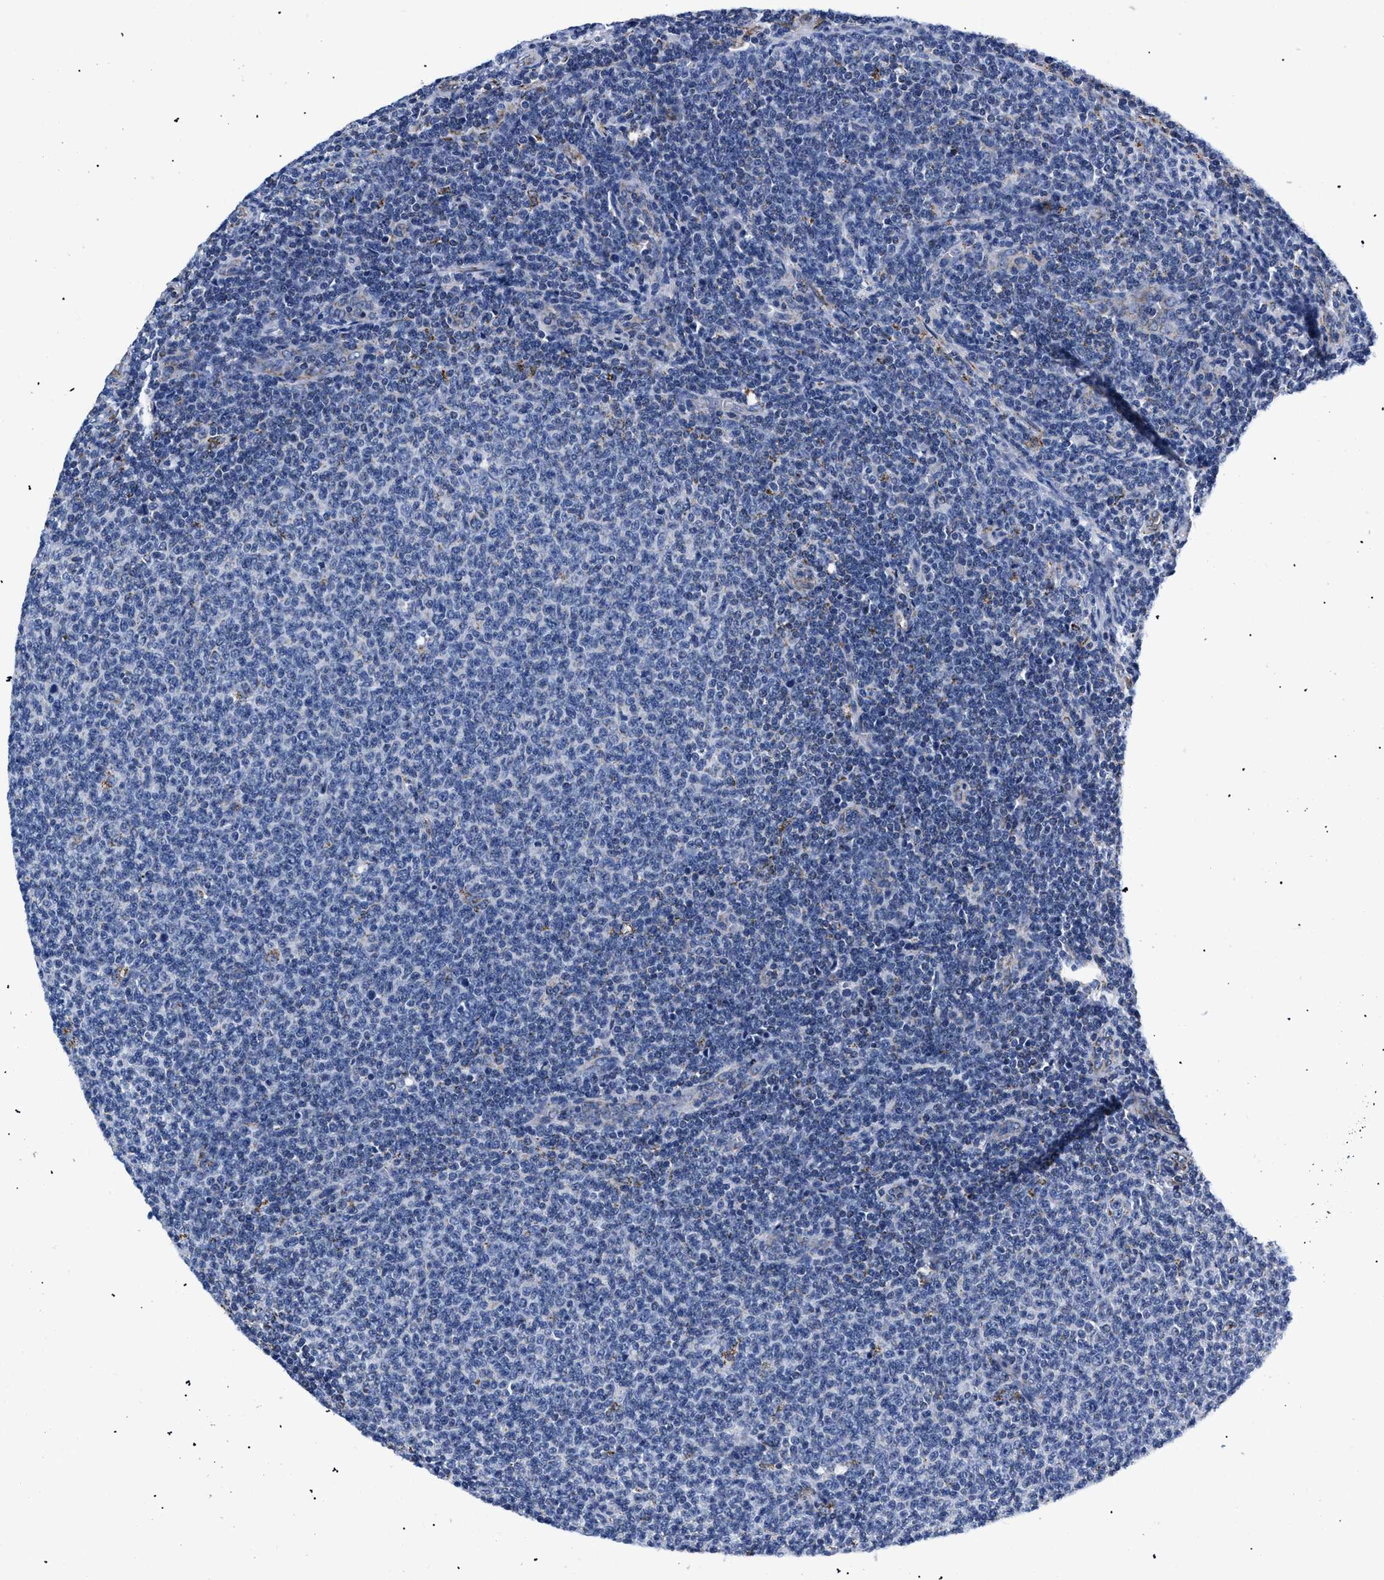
{"staining": {"intensity": "negative", "quantity": "none", "location": "none"}, "tissue": "lymphoma", "cell_type": "Tumor cells", "image_type": "cancer", "snomed": [{"axis": "morphology", "description": "Malignant lymphoma, non-Hodgkin's type, Low grade"}, {"axis": "topography", "description": "Lymph node"}], "caption": "Lymphoma was stained to show a protein in brown. There is no significant positivity in tumor cells.", "gene": "GPR149", "patient": {"sex": "male", "age": 66}}